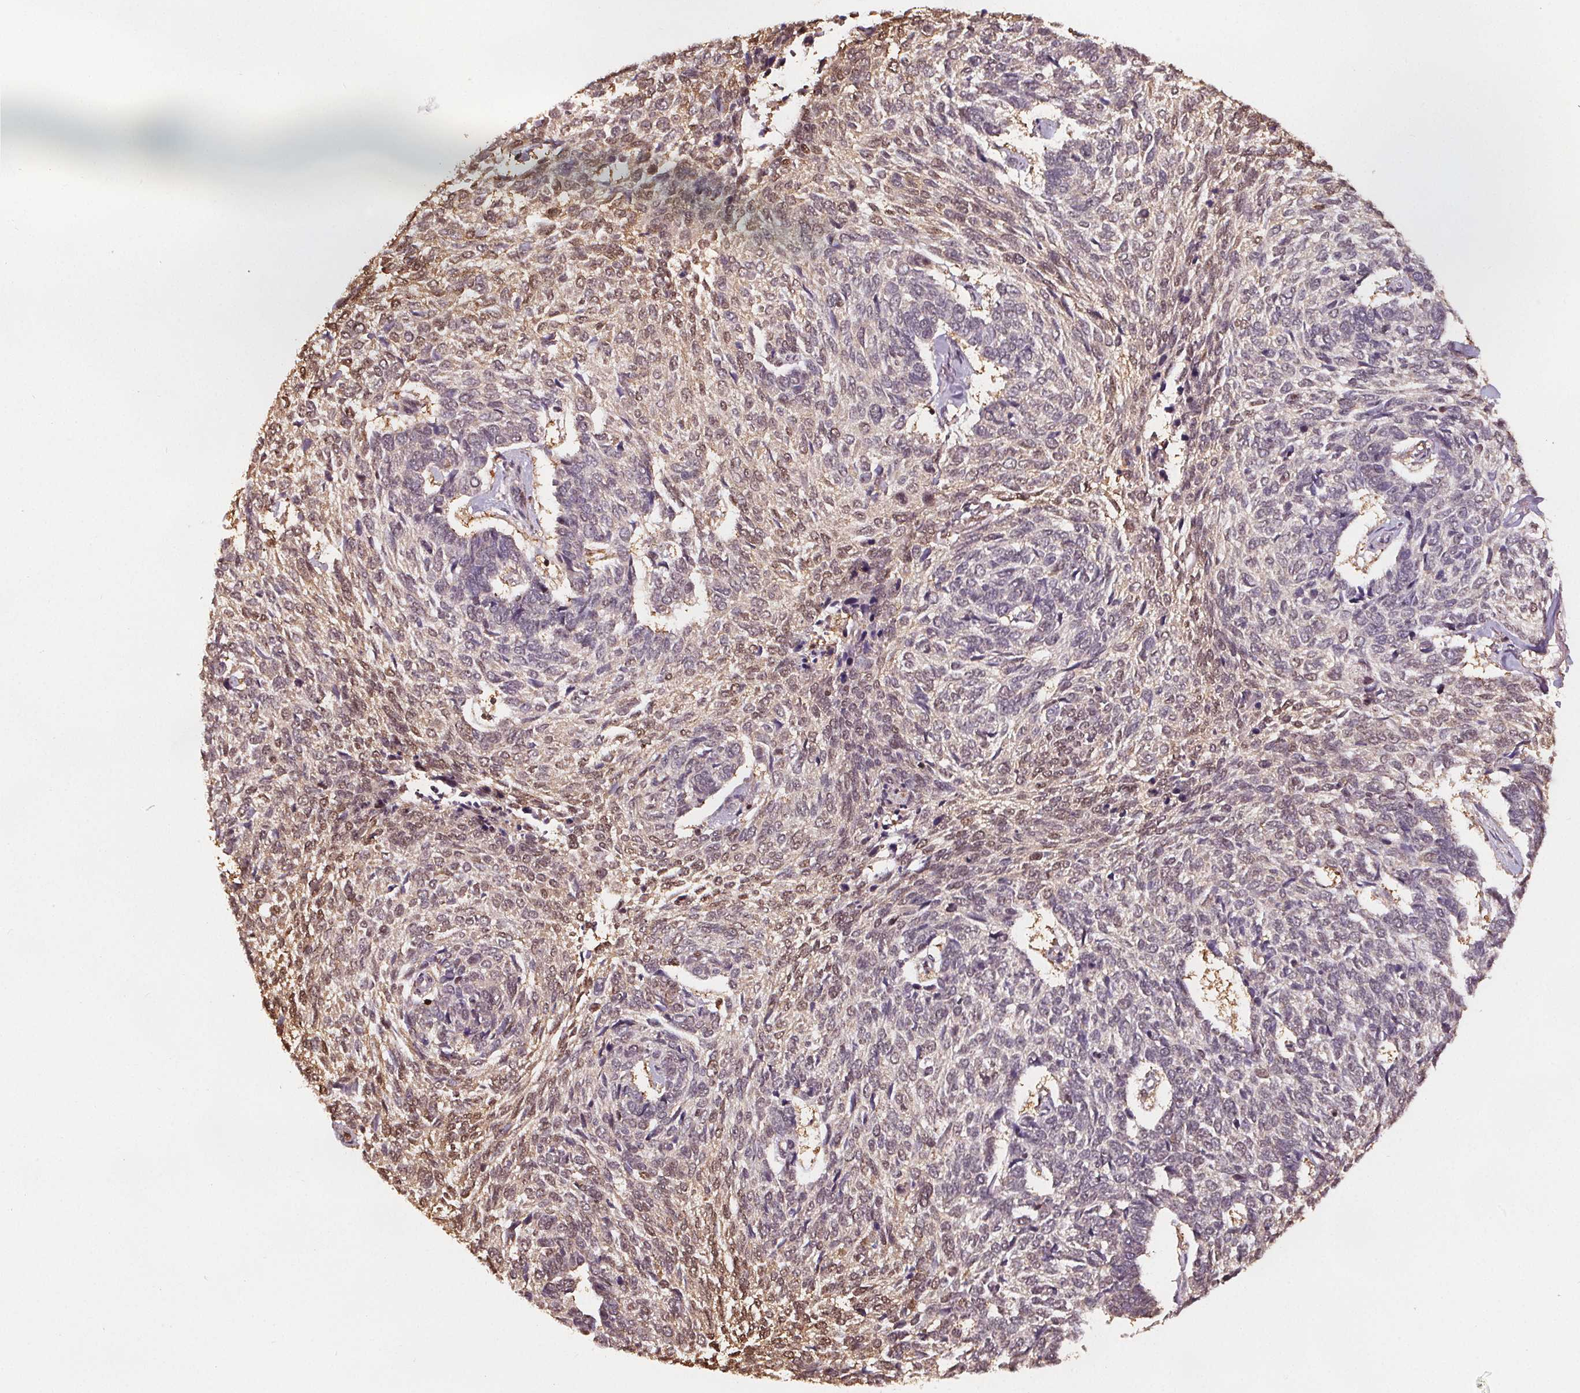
{"staining": {"intensity": "weak", "quantity": "25%-75%", "location": "cytoplasmic/membranous,nuclear"}, "tissue": "skin cancer", "cell_type": "Tumor cells", "image_type": "cancer", "snomed": [{"axis": "morphology", "description": "Basal cell carcinoma"}, {"axis": "topography", "description": "Skin"}], "caption": "Skin basal cell carcinoma was stained to show a protein in brown. There is low levels of weak cytoplasmic/membranous and nuclear expression in about 25%-75% of tumor cells.", "gene": "ENO1", "patient": {"sex": "female", "age": 65}}